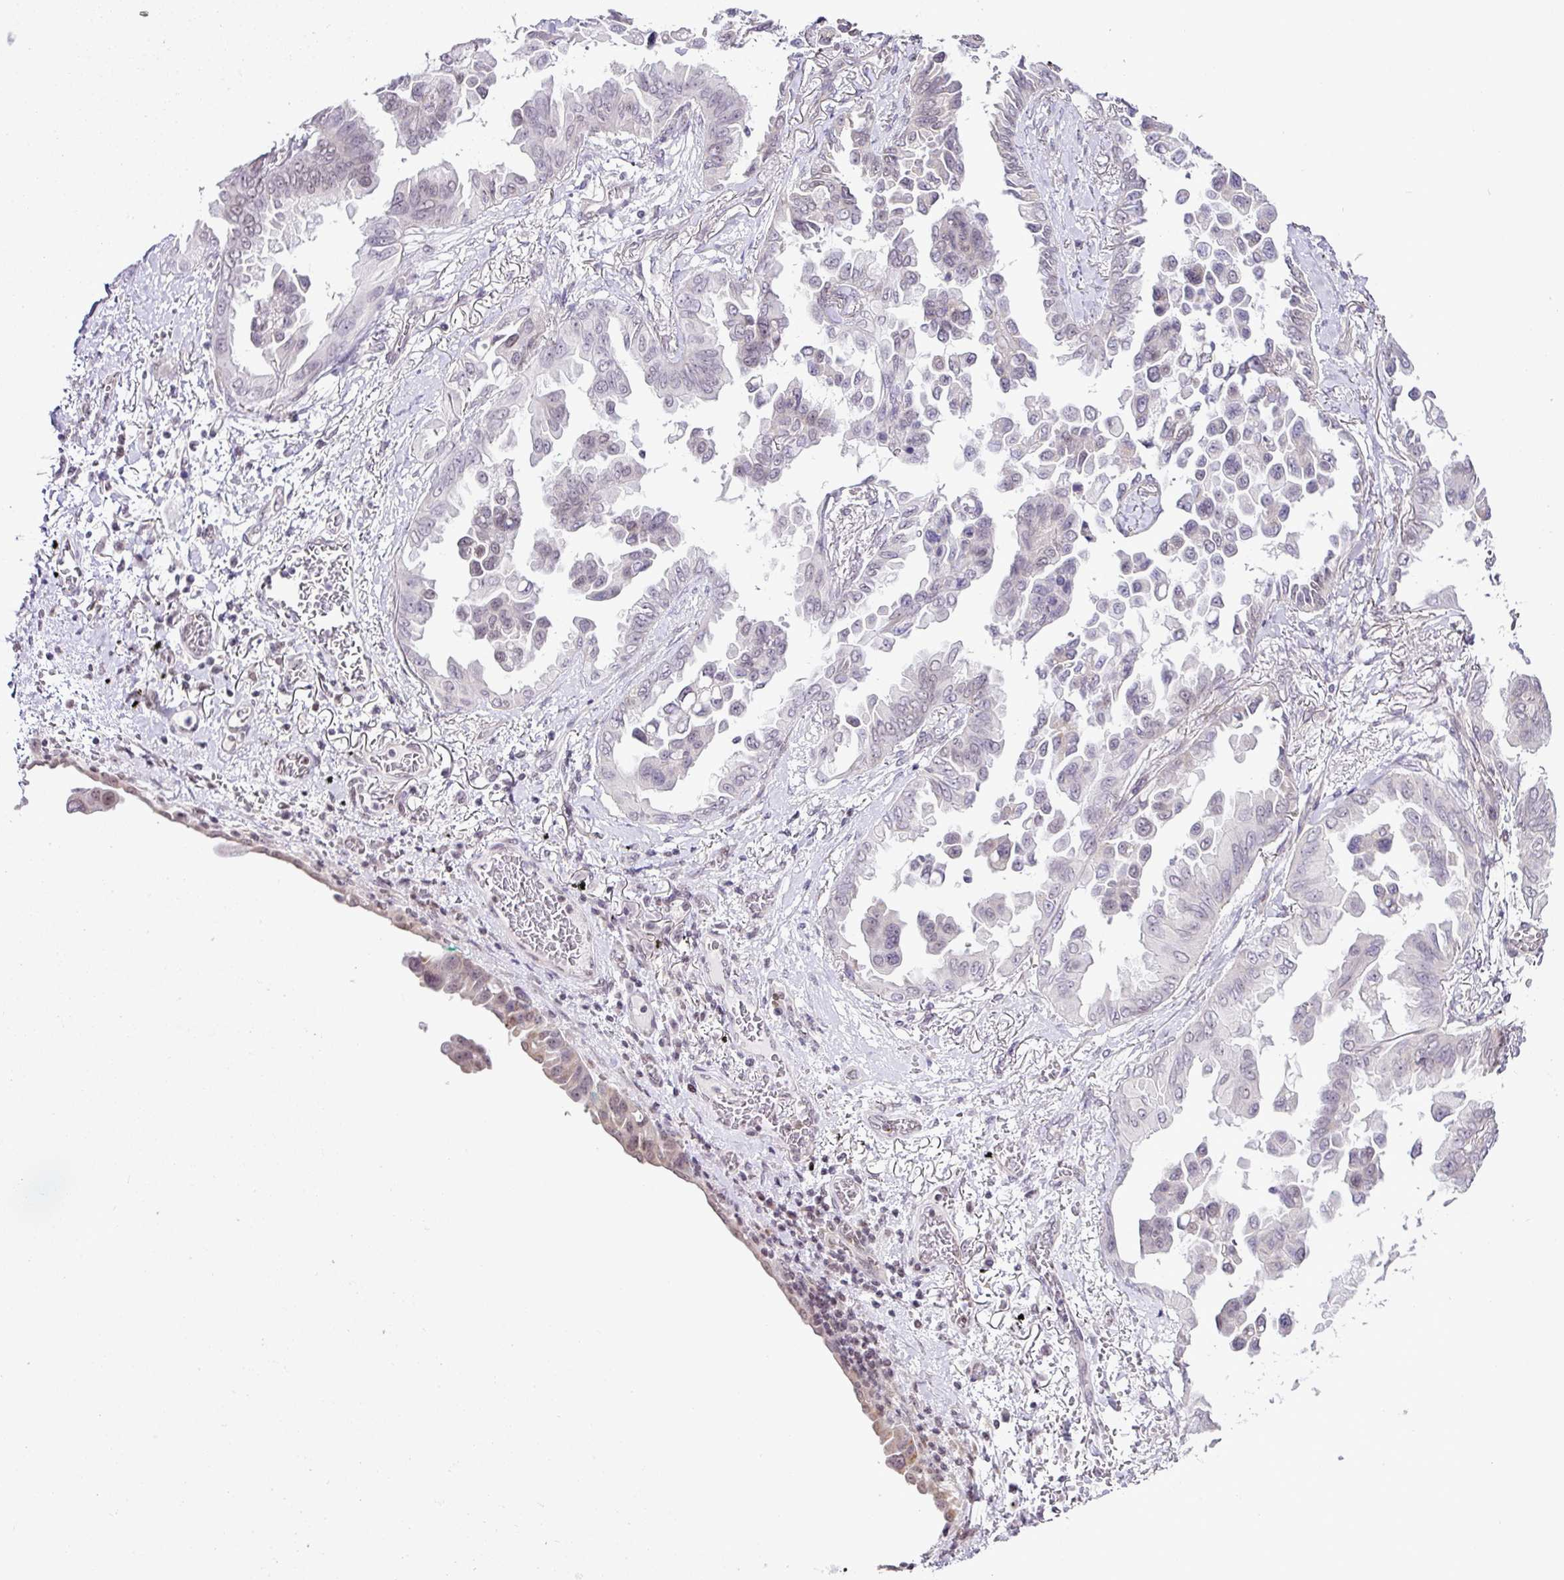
{"staining": {"intensity": "weak", "quantity": "<25%", "location": "cytoplasmic/membranous"}, "tissue": "lung cancer", "cell_type": "Tumor cells", "image_type": "cancer", "snomed": [{"axis": "morphology", "description": "Adenocarcinoma, NOS"}, {"axis": "topography", "description": "Lung"}], "caption": "Protein analysis of lung cancer (adenocarcinoma) displays no significant positivity in tumor cells.", "gene": "FAM32A", "patient": {"sex": "female", "age": 67}}